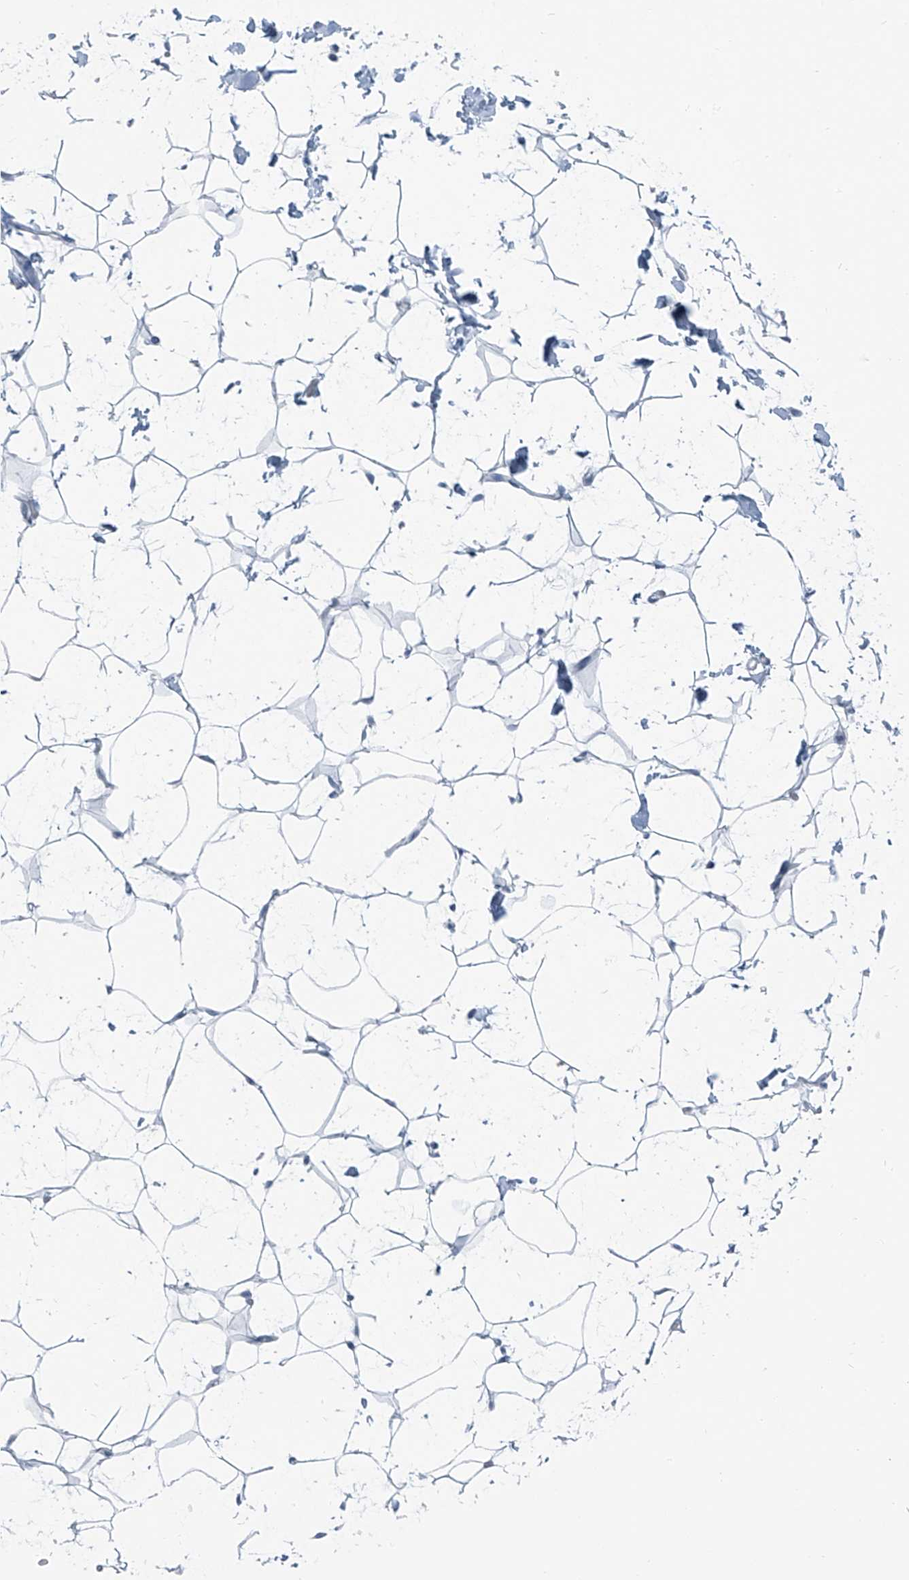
{"staining": {"intensity": "negative", "quantity": "none", "location": "none"}, "tissue": "adipose tissue", "cell_type": "Adipocytes", "image_type": "normal", "snomed": [{"axis": "morphology", "description": "Normal tissue, NOS"}, {"axis": "topography", "description": "Breast"}], "caption": "Histopathology image shows no protein expression in adipocytes of unremarkable adipose tissue.", "gene": "RGN", "patient": {"sex": "female", "age": 23}}